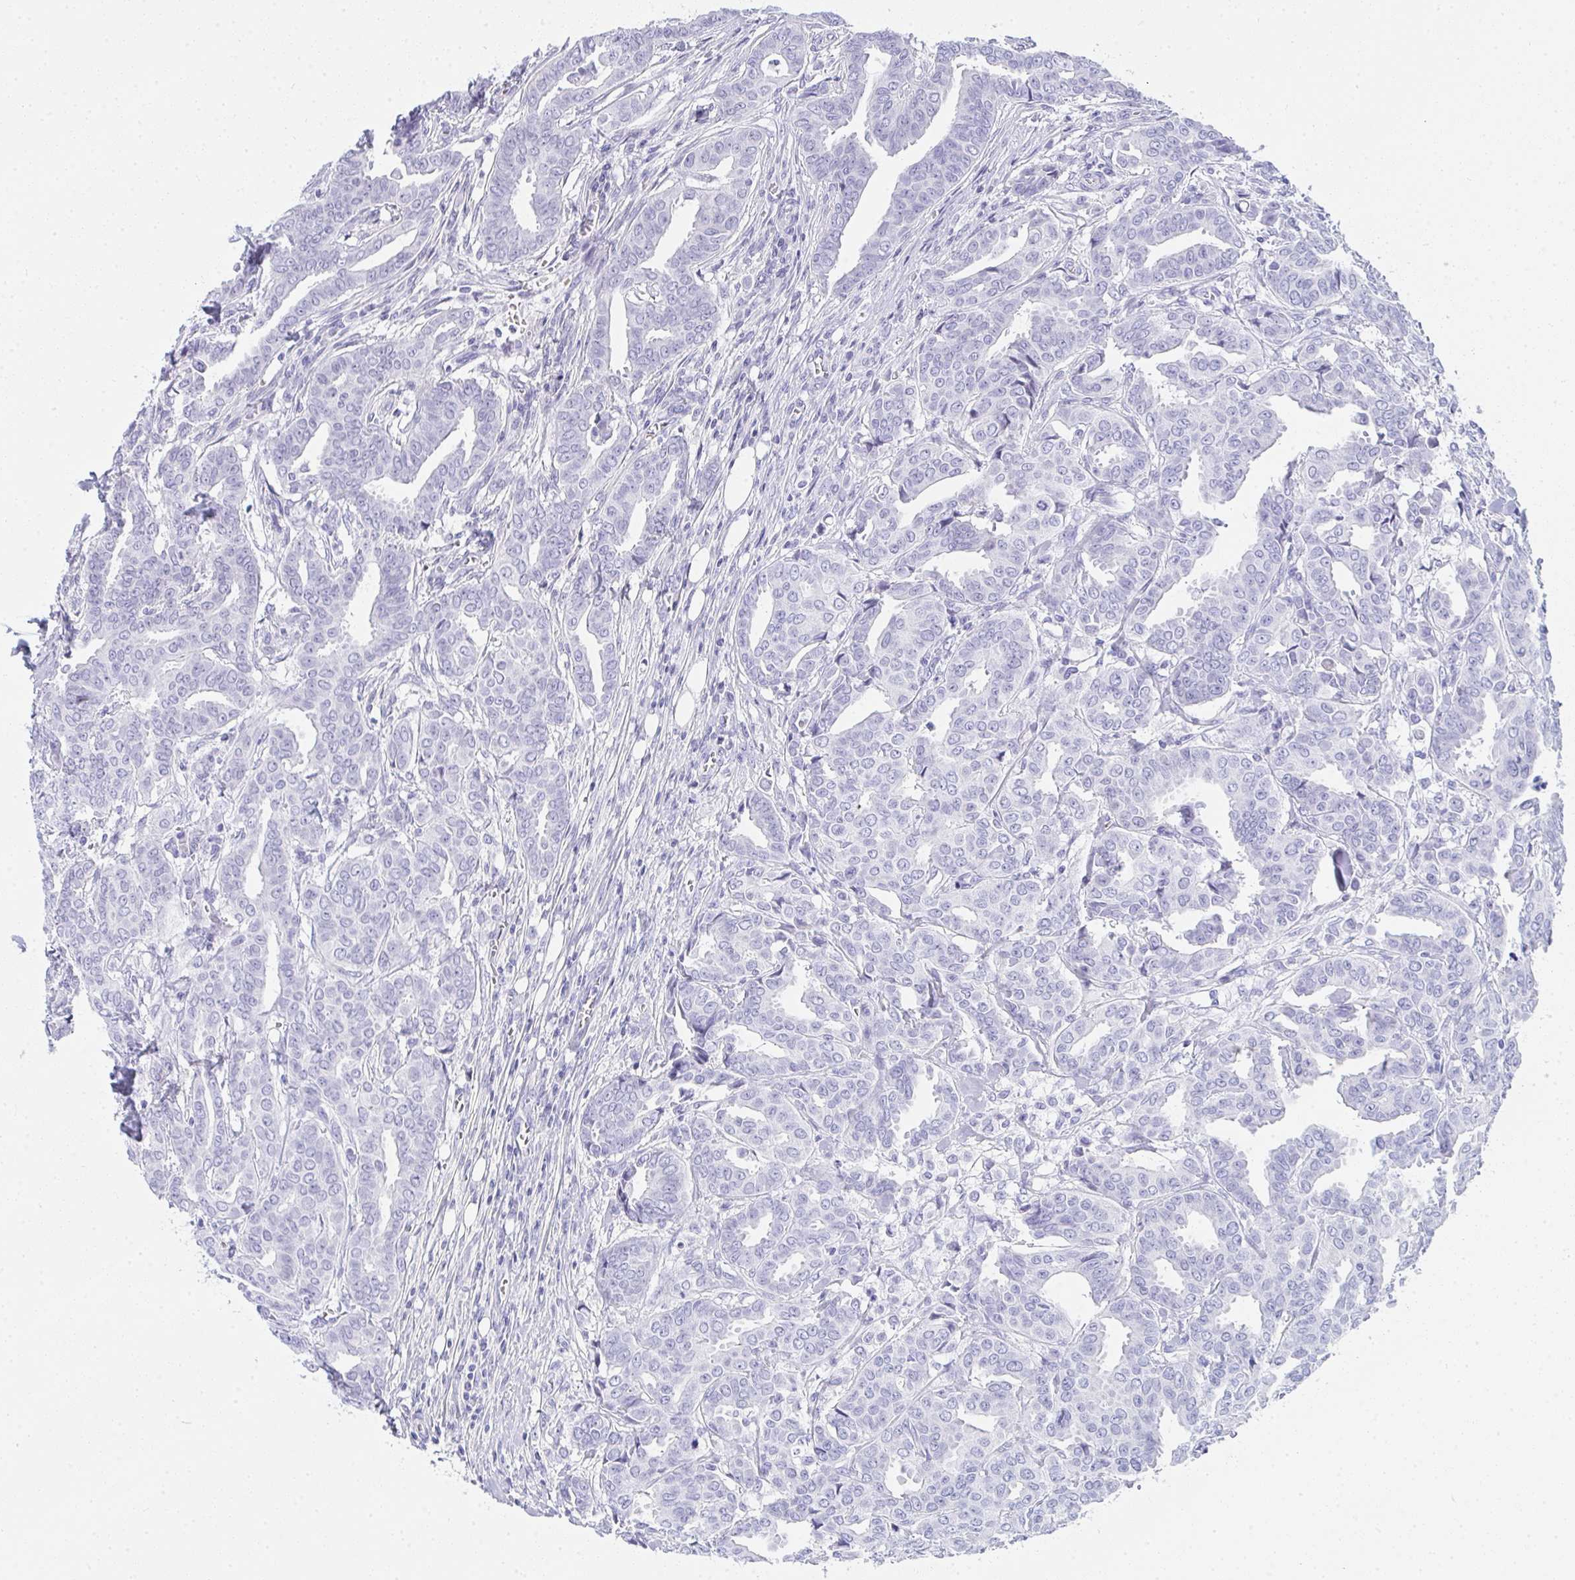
{"staining": {"intensity": "negative", "quantity": "none", "location": "none"}, "tissue": "breast cancer", "cell_type": "Tumor cells", "image_type": "cancer", "snomed": [{"axis": "morphology", "description": "Duct carcinoma"}, {"axis": "topography", "description": "Breast"}], "caption": "Immunohistochemistry (IHC) of intraductal carcinoma (breast) reveals no positivity in tumor cells.", "gene": "ZNF182", "patient": {"sex": "female", "age": 45}}